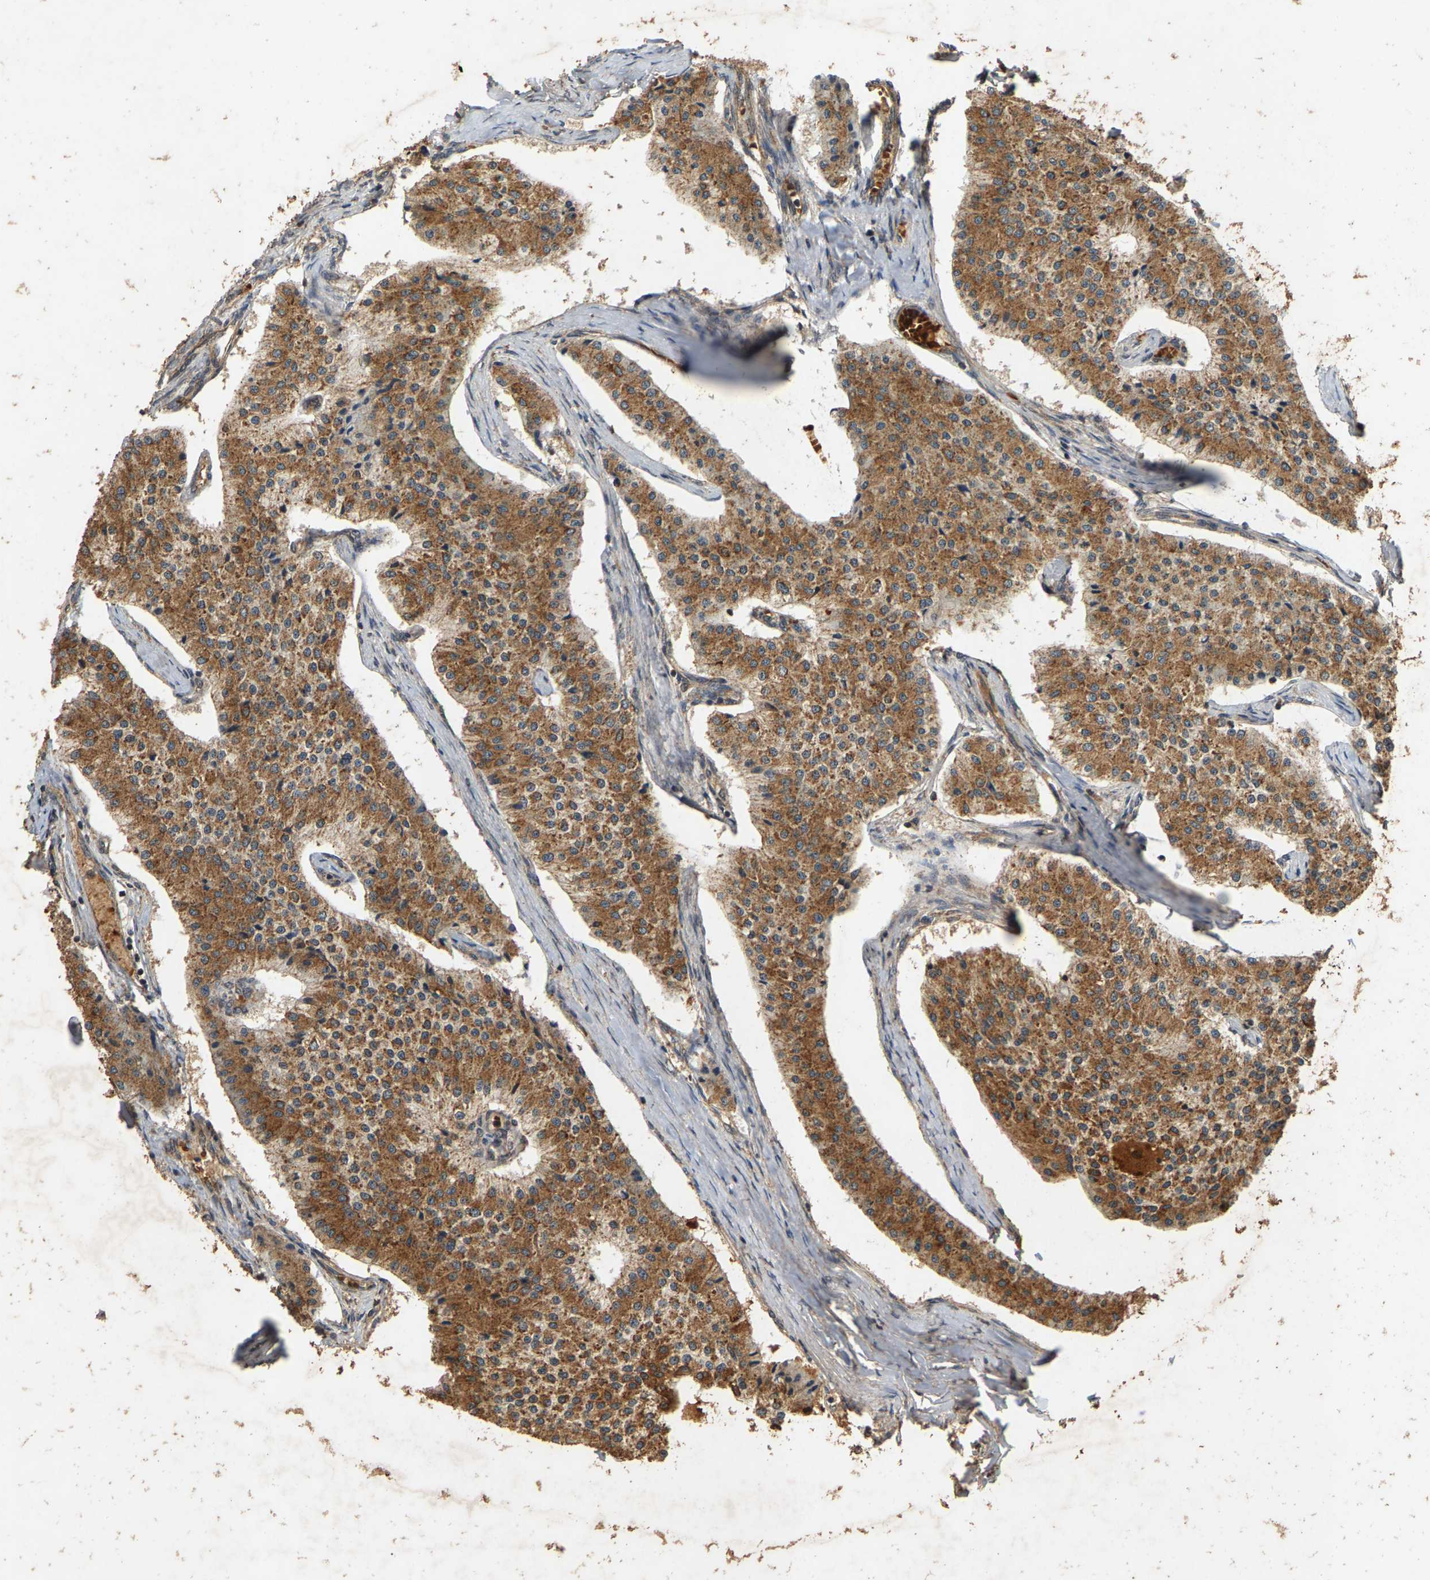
{"staining": {"intensity": "moderate", "quantity": ">75%", "location": "cytoplasmic/membranous"}, "tissue": "carcinoid", "cell_type": "Tumor cells", "image_type": "cancer", "snomed": [{"axis": "morphology", "description": "Carcinoid, malignant, NOS"}, {"axis": "topography", "description": "Colon"}], "caption": "Malignant carcinoid stained with a protein marker reveals moderate staining in tumor cells.", "gene": "CIDEC", "patient": {"sex": "female", "age": 52}}